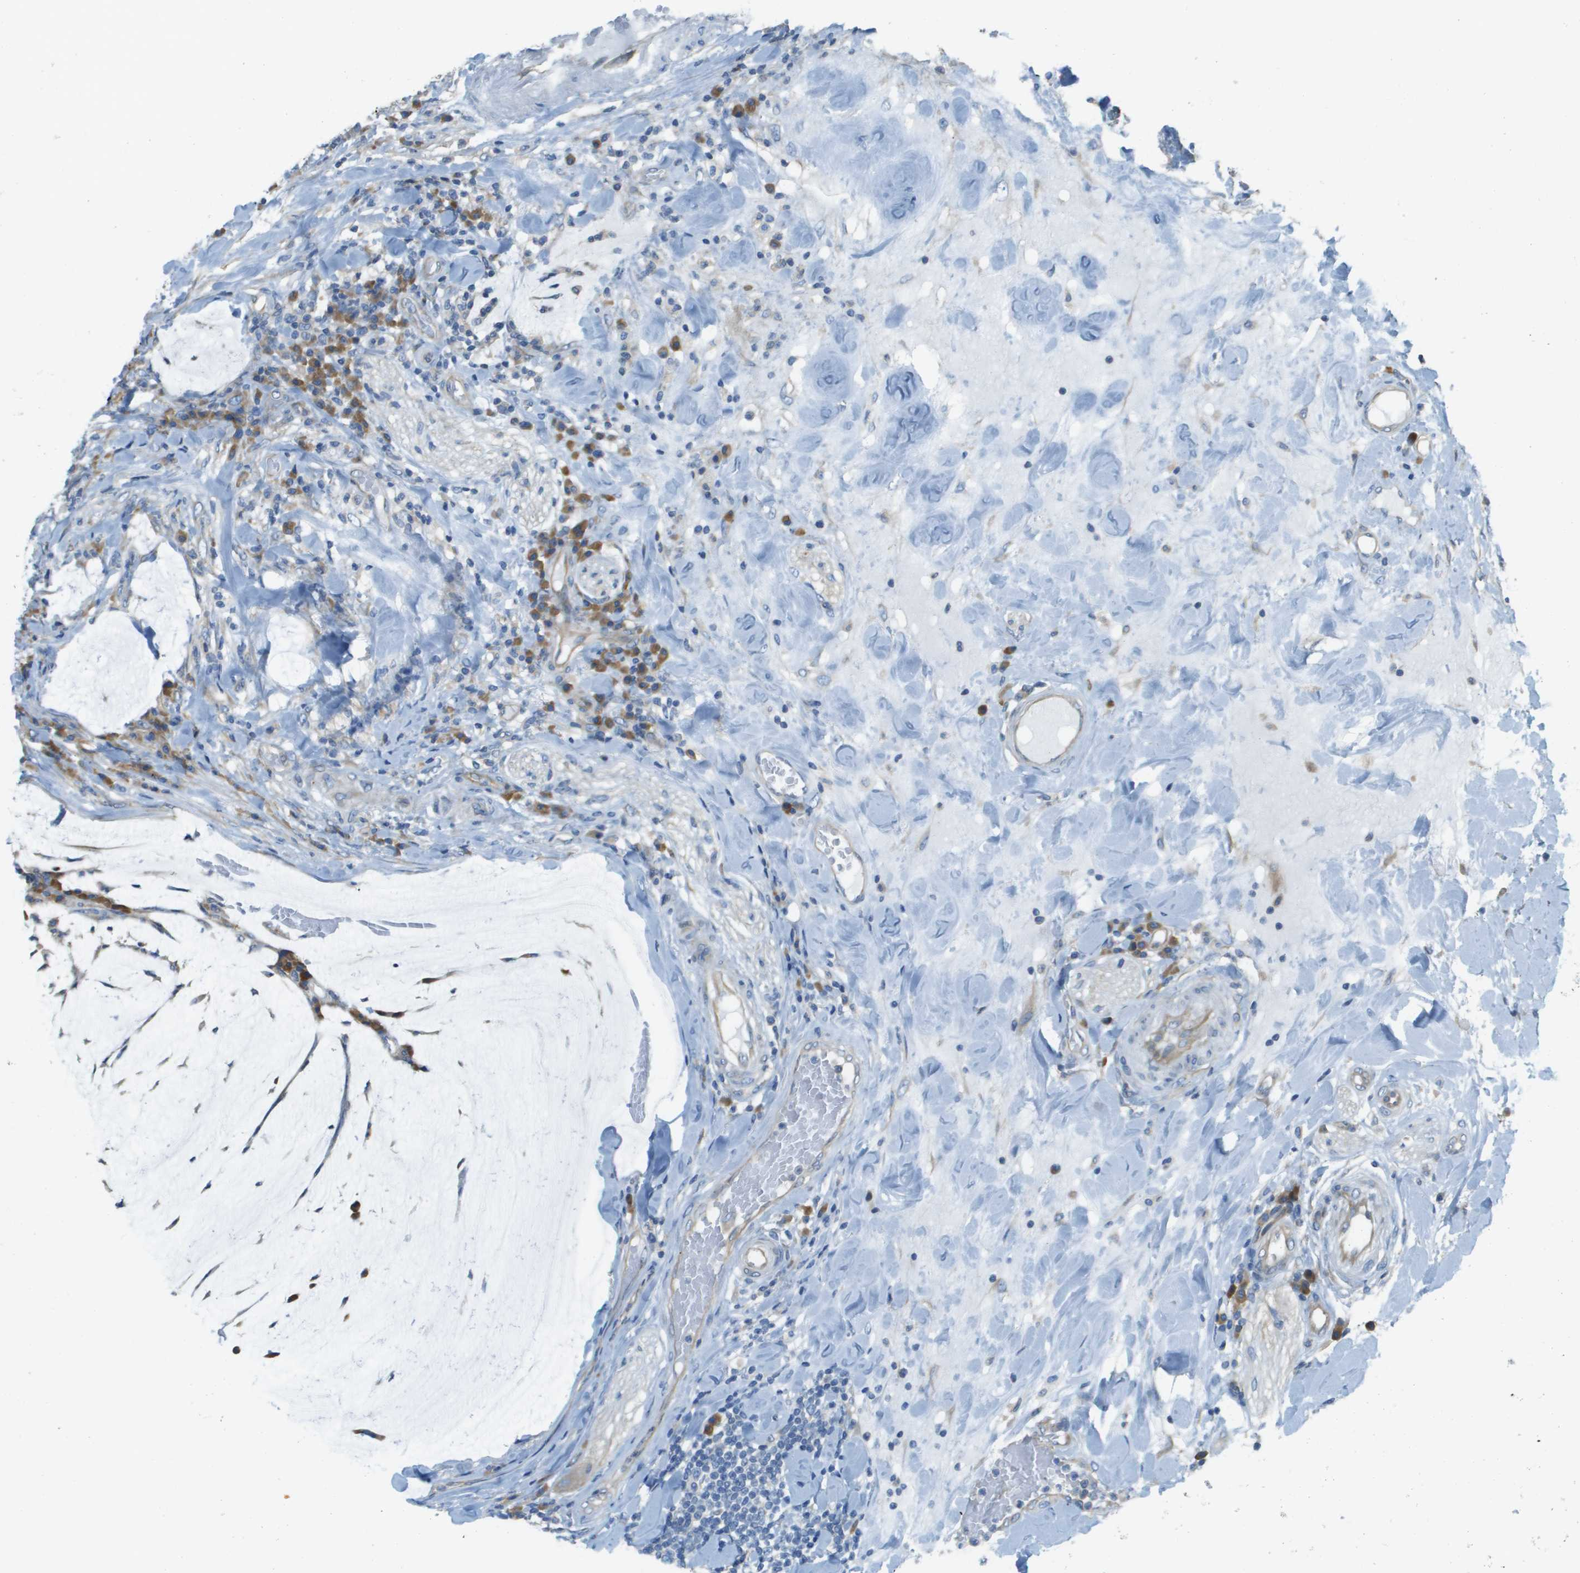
{"staining": {"intensity": "negative", "quantity": "none", "location": "none"}, "tissue": "colorectal cancer", "cell_type": "Tumor cells", "image_type": "cancer", "snomed": [{"axis": "morphology", "description": "Normal tissue, NOS"}, {"axis": "morphology", "description": "Adenocarcinoma, NOS"}, {"axis": "topography", "description": "Colon"}], "caption": "A histopathology image of colorectal cancer (adenocarcinoma) stained for a protein displays no brown staining in tumor cells. (Immunohistochemistry, brightfield microscopy, high magnification).", "gene": "DNAJB11", "patient": {"sex": "female", "age": 66}}